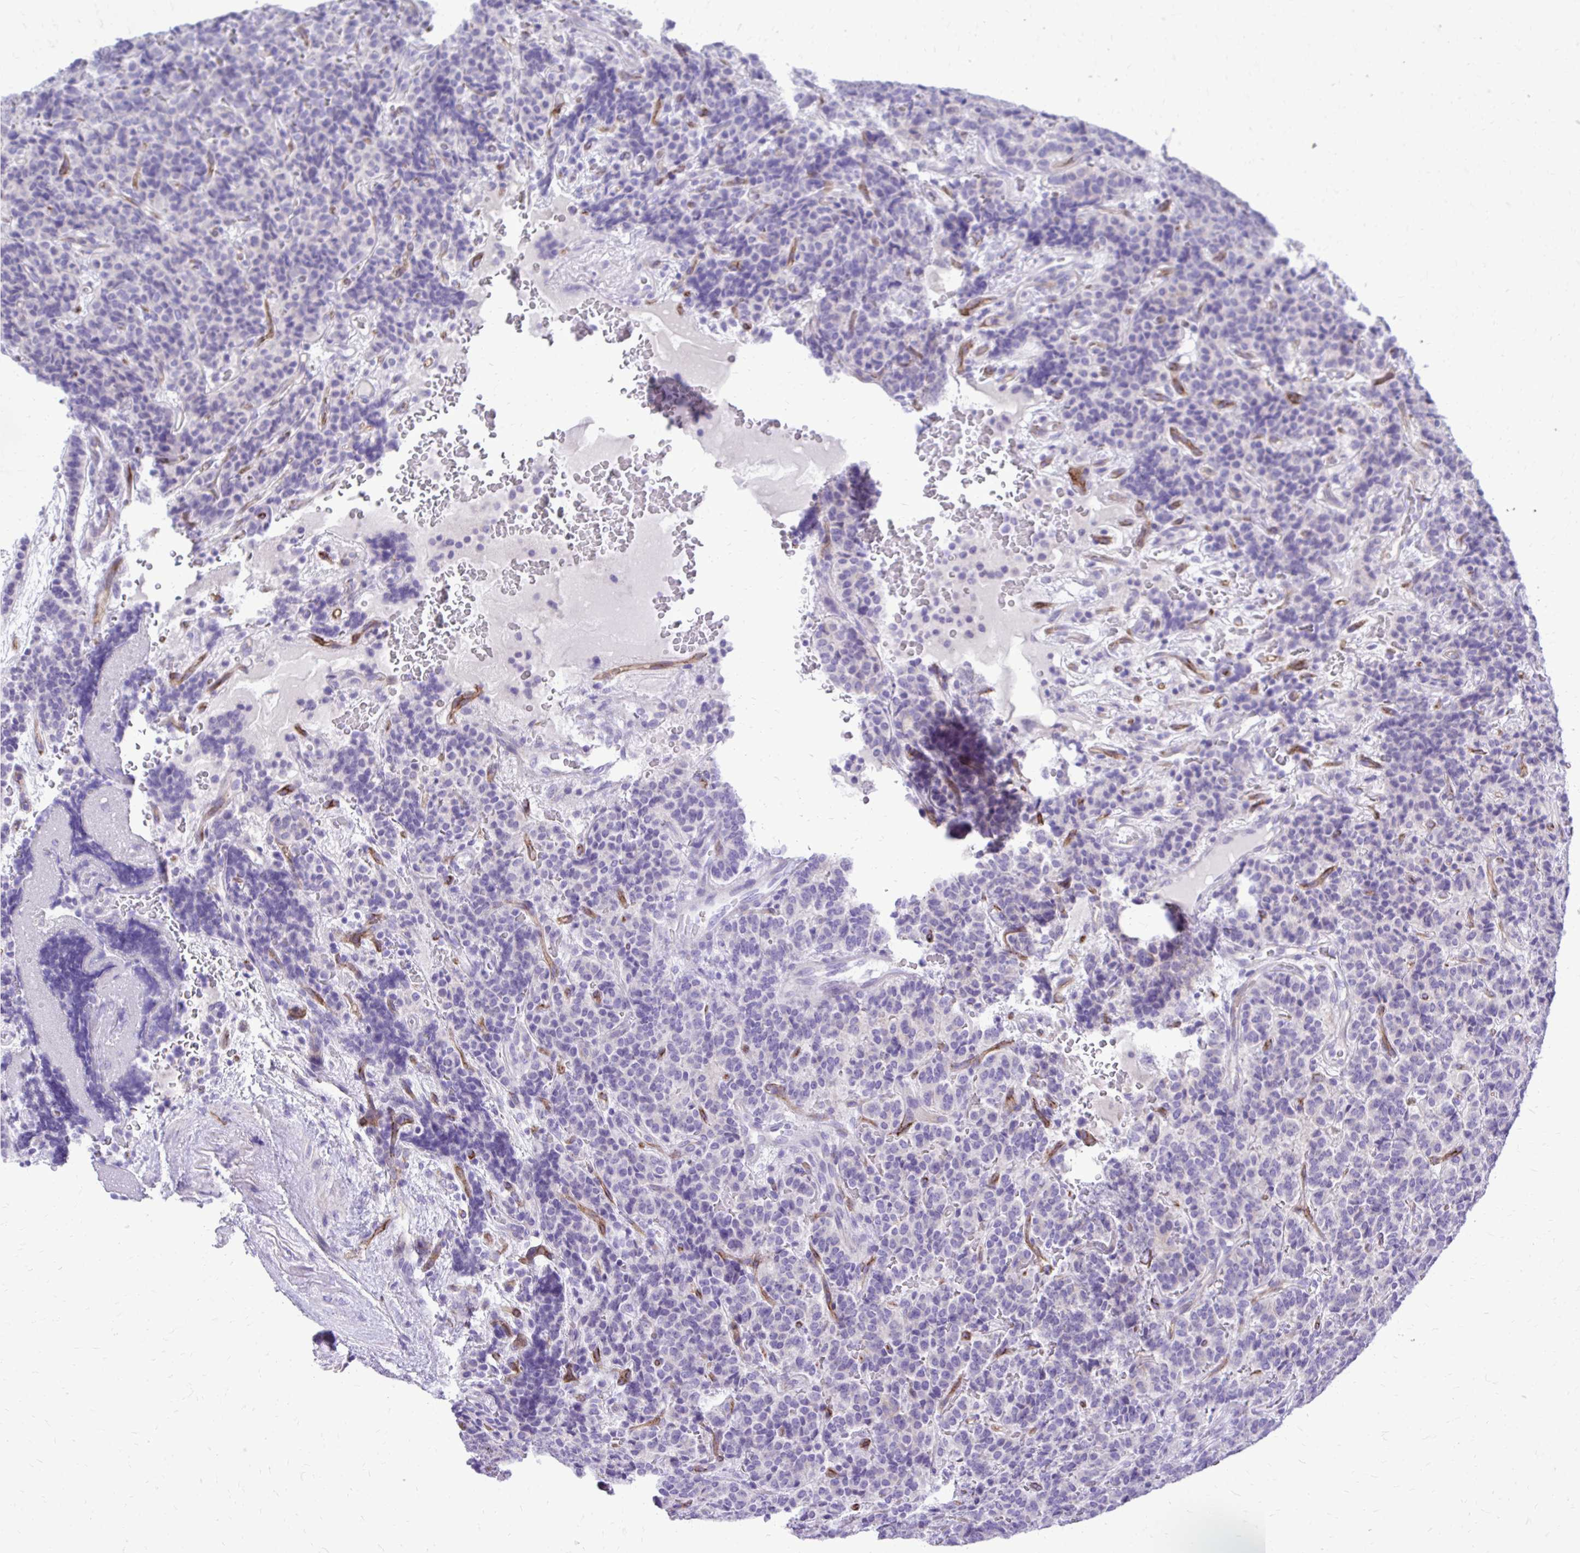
{"staining": {"intensity": "negative", "quantity": "none", "location": "none"}, "tissue": "carcinoid", "cell_type": "Tumor cells", "image_type": "cancer", "snomed": [{"axis": "morphology", "description": "Carcinoid, malignant, NOS"}, {"axis": "topography", "description": "Pancreas"}], "caption": "Carcinoid stained for a protein using immunohistochemistry shows no staining tumor cells.", "gene": "PELI3", "patient": {"sex": "male", "age": 36}}